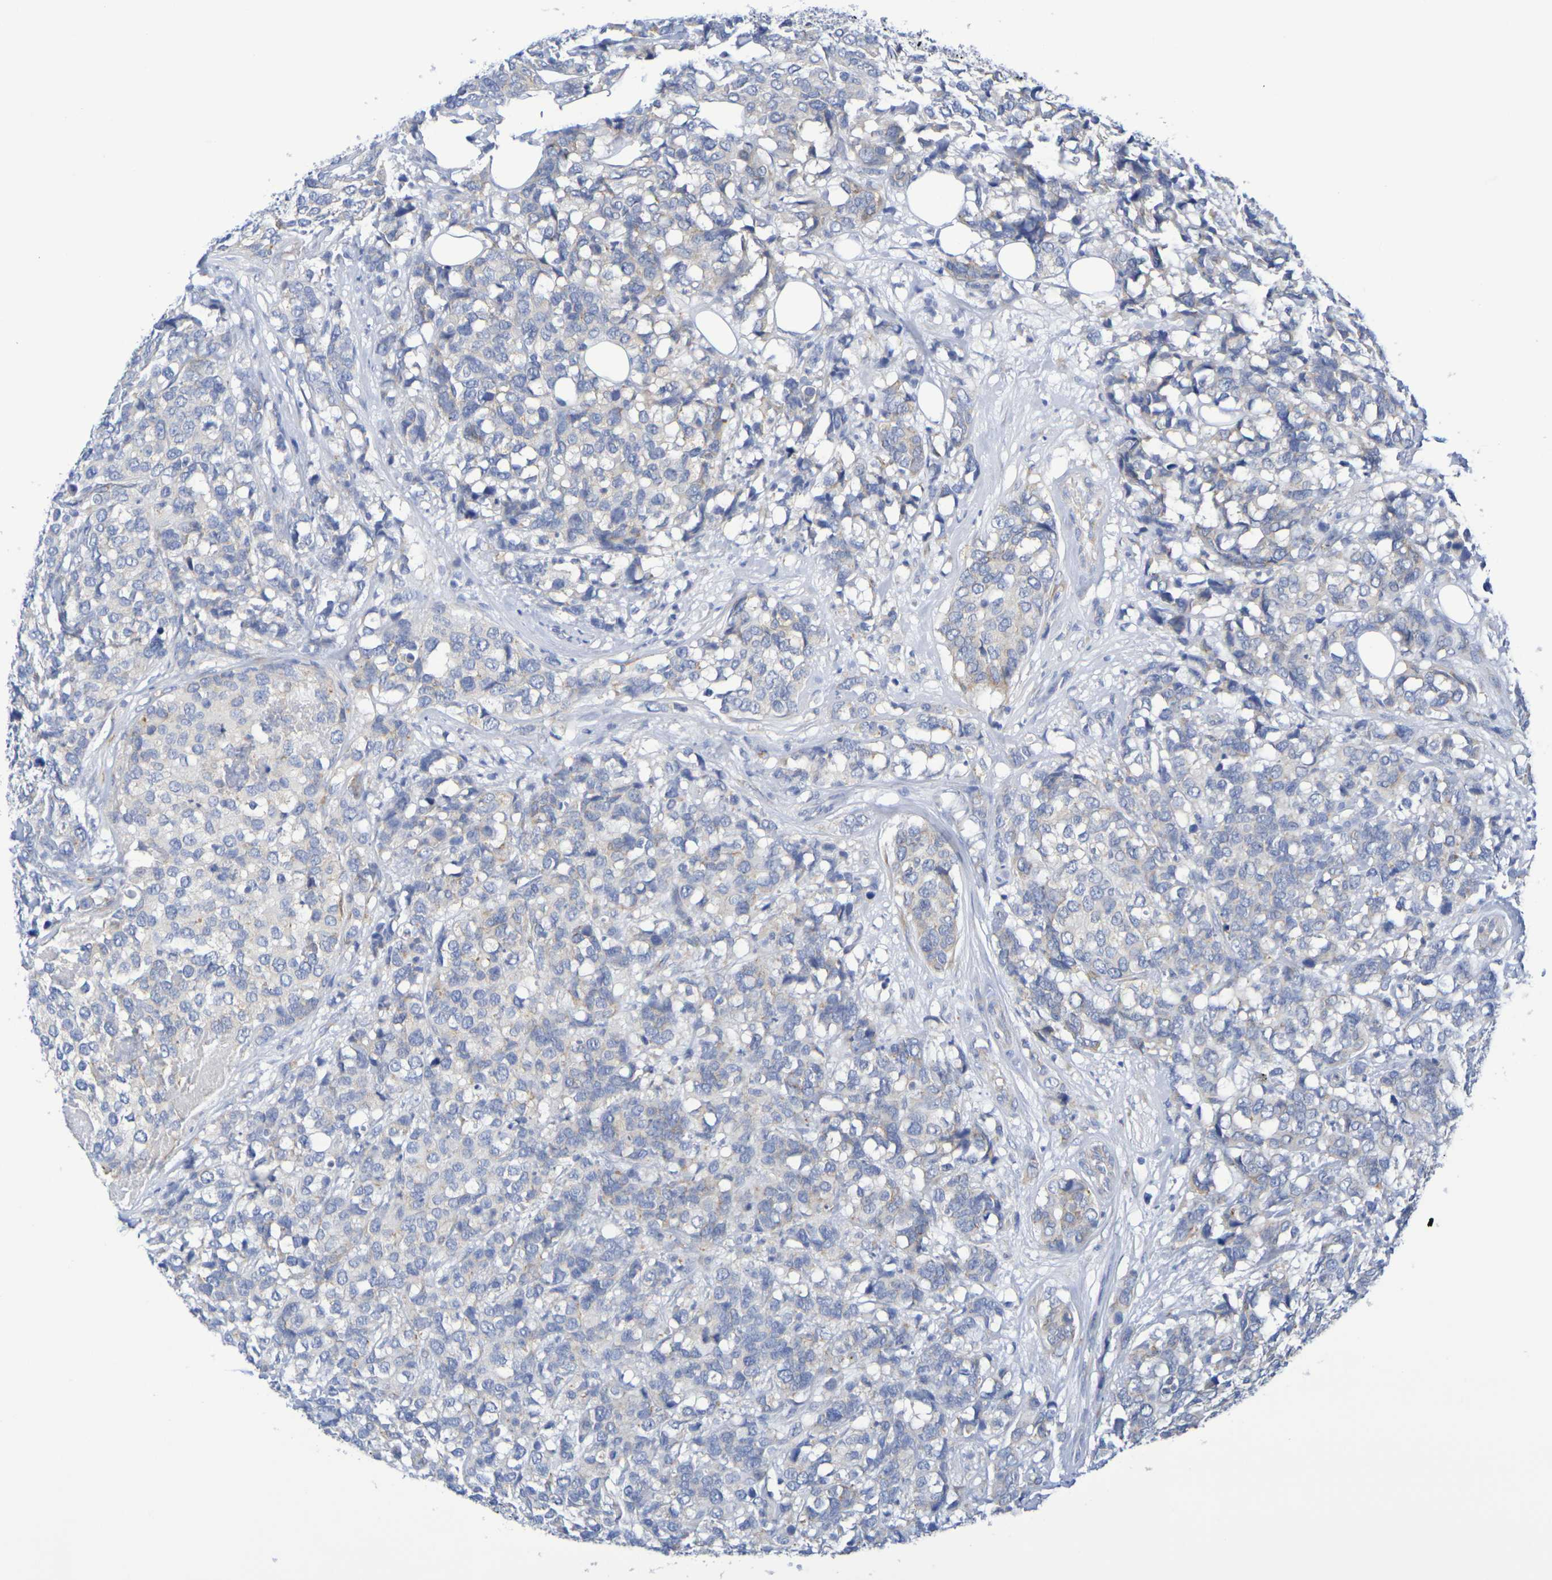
{"staining": {"intensity": "weak", "quantity": "<25%", "location": "cytoplasmic/membranous"}, "tissue": "breast cancer", "cell_type": "Tumor cells", "image_type": "cancer", "snomed": [{"axis": "morphology", "description": "Lobular carcinoma"}, {"axis": "topography", "description": "Breast"}], "caption": "The photomicrograph shows no staining of tumor cells in breast cancer (lobular carcinoma).", "gene": "TMCC3", "patient": {"sex": "female", "age": 59}}